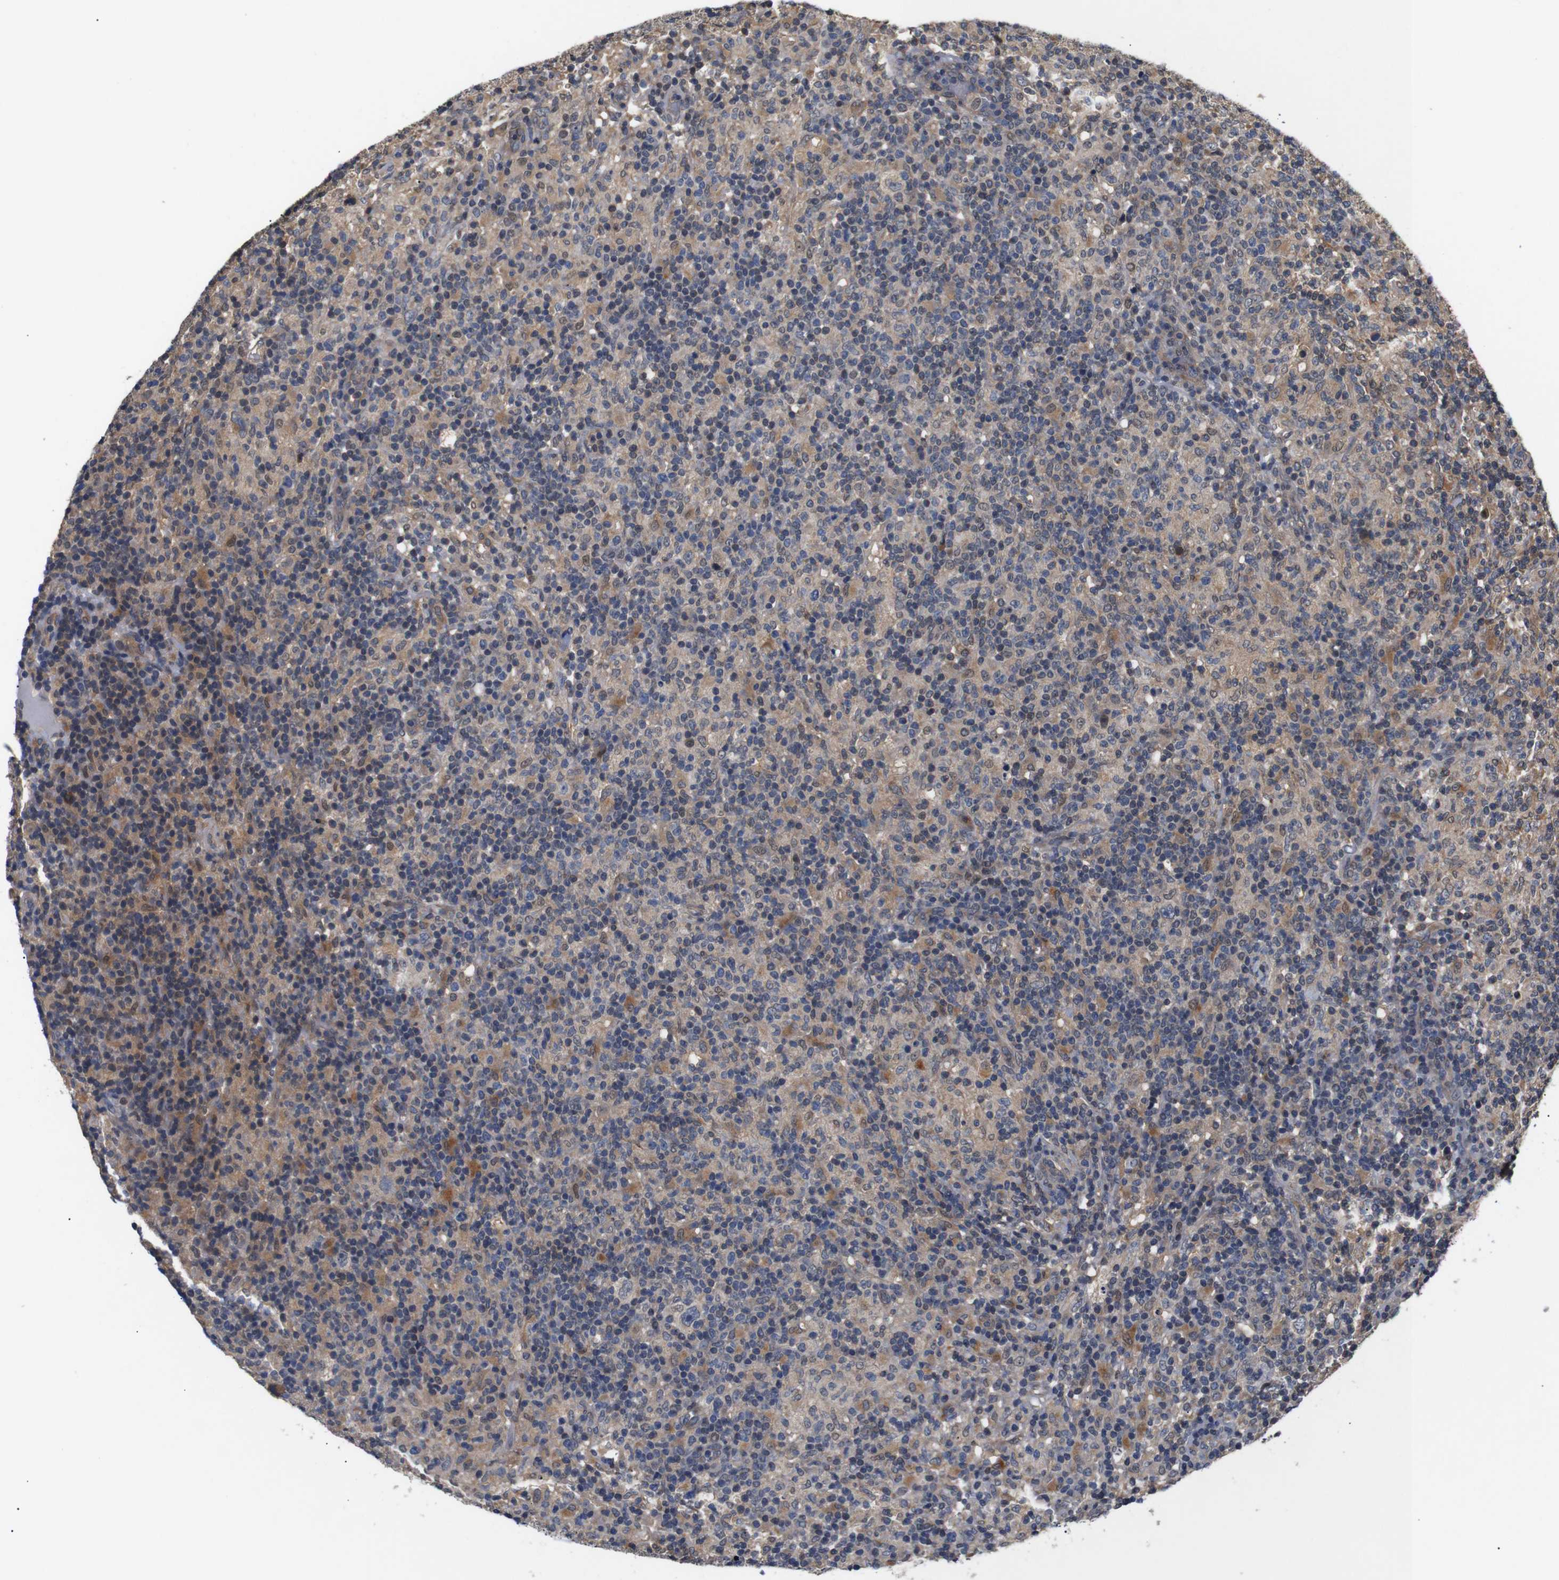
{"staining": {"intensity": "weak", "quantity": ">75%", "location": "cytoplasmic/membranous"}, "tissue": "lymphoma", "cell_type": "Tumor cells", "image_type": "cancer", "snomed": [{"axis": "morphology", "description": "Hodgkin's disease, NOS"}, {"axis": "topography", "description": "Lymph node"}], "caption": "Lymphoma stained for a protein exhibits weak cytoplasmic/membranous positivity in tumor cells.", "gene": "DDR1", "patient": {"sex": "male", "age": 70}}